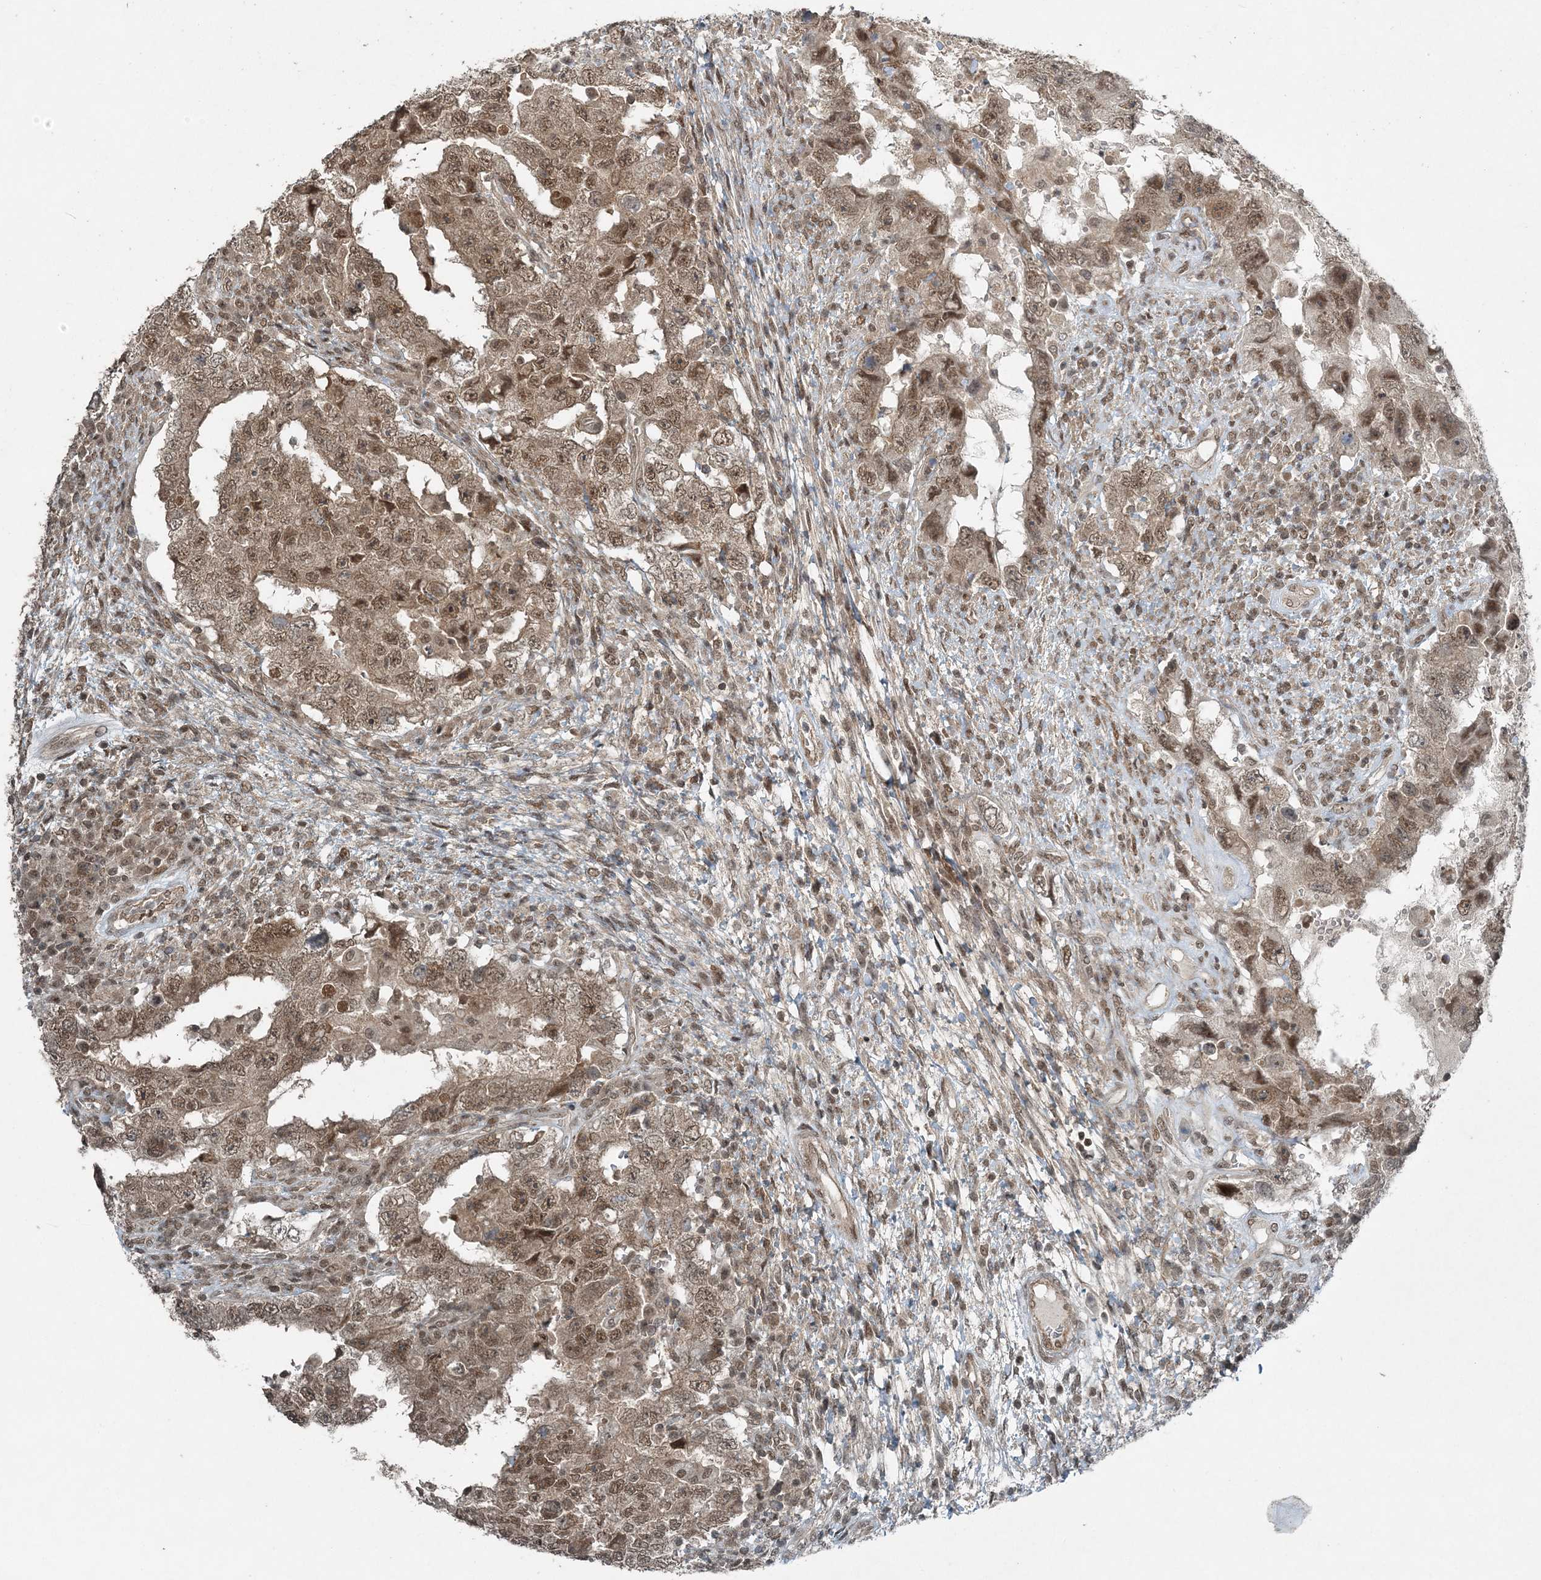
{"staining": {"intensity": "moderate", "quantity": ">75%", "location": "cytoplasmic/membranous,nuclear"}, "tissue": "testis cancer", "cell_type": "Tumor cells", "image_type": "cancer", "snomed": [{"axis": "morphology", "description": "Carcinoma, Embryonal, NOS"}, {"axis": "topography", "description": "Testis"}], "caption": "This histopathology image reveals IHC staining of human testis cancer (embryonal carcinoma), with medium moderate cytoplasmic/membranous and nuclear positivity in about >75% of tumor cells.", "gene": "COPS7B", "patient": {"sex": "male", "age": 26}}